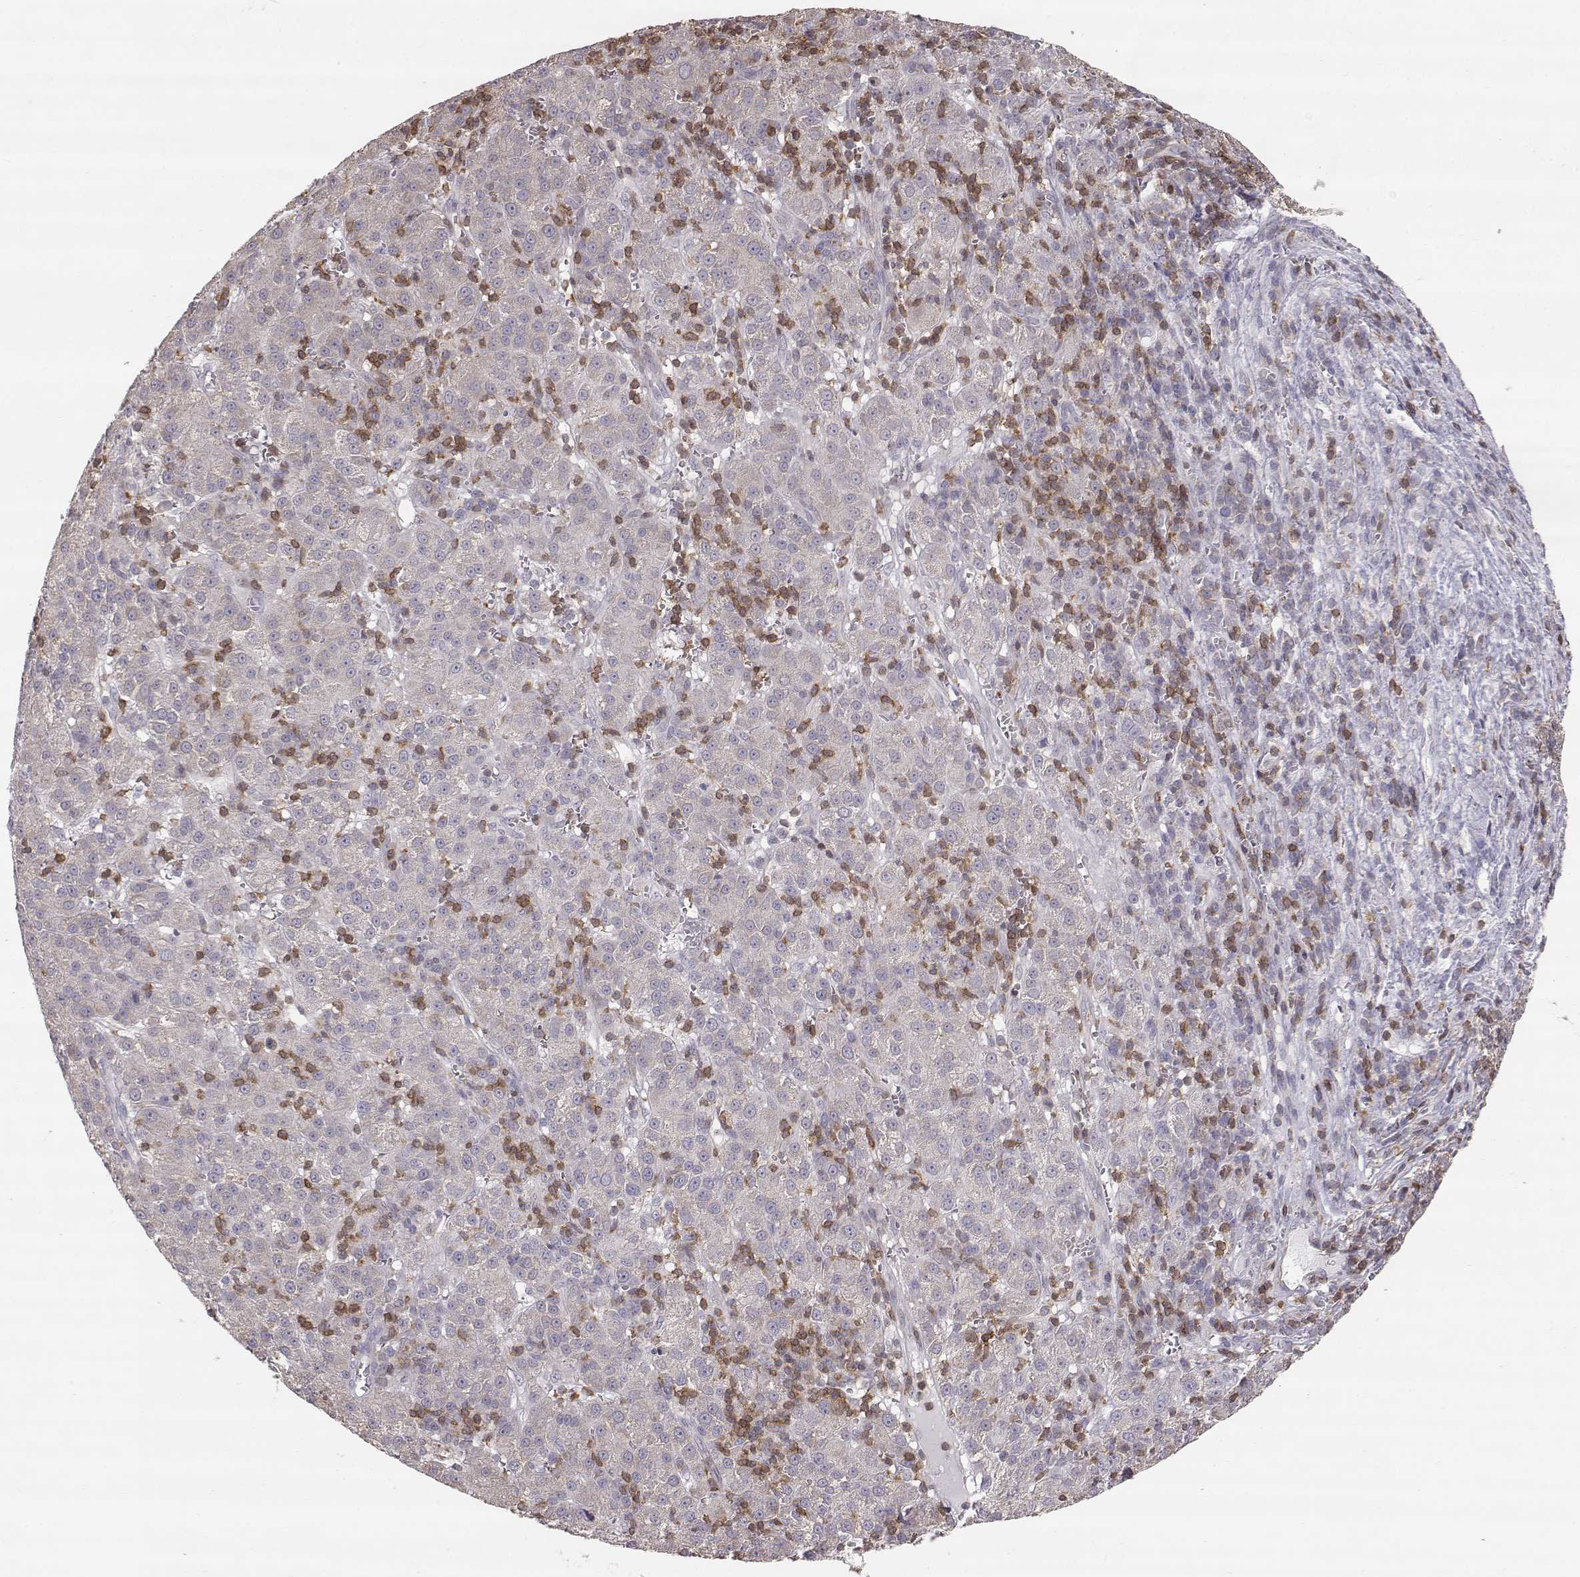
{"staining": {"intensity": "negative", "quantity": "none", "location": "none"}, "tissue": "liver cancer", "cell_type": "Tumor cells", "image_type": "cancer", "snomed": [{"axis": "morphology", "description": "Carcinoma, Hepatocellular, NOS"}, {"axis": "topography", "description": "Liver"}], "caption": "Immunohistochemistry (IHC) of liver cancer (hepatocellular carcinoma) displays no expression in tumor cells.", "gene": "GRAP2", "patient": {"sex": "female", "age": 60}}